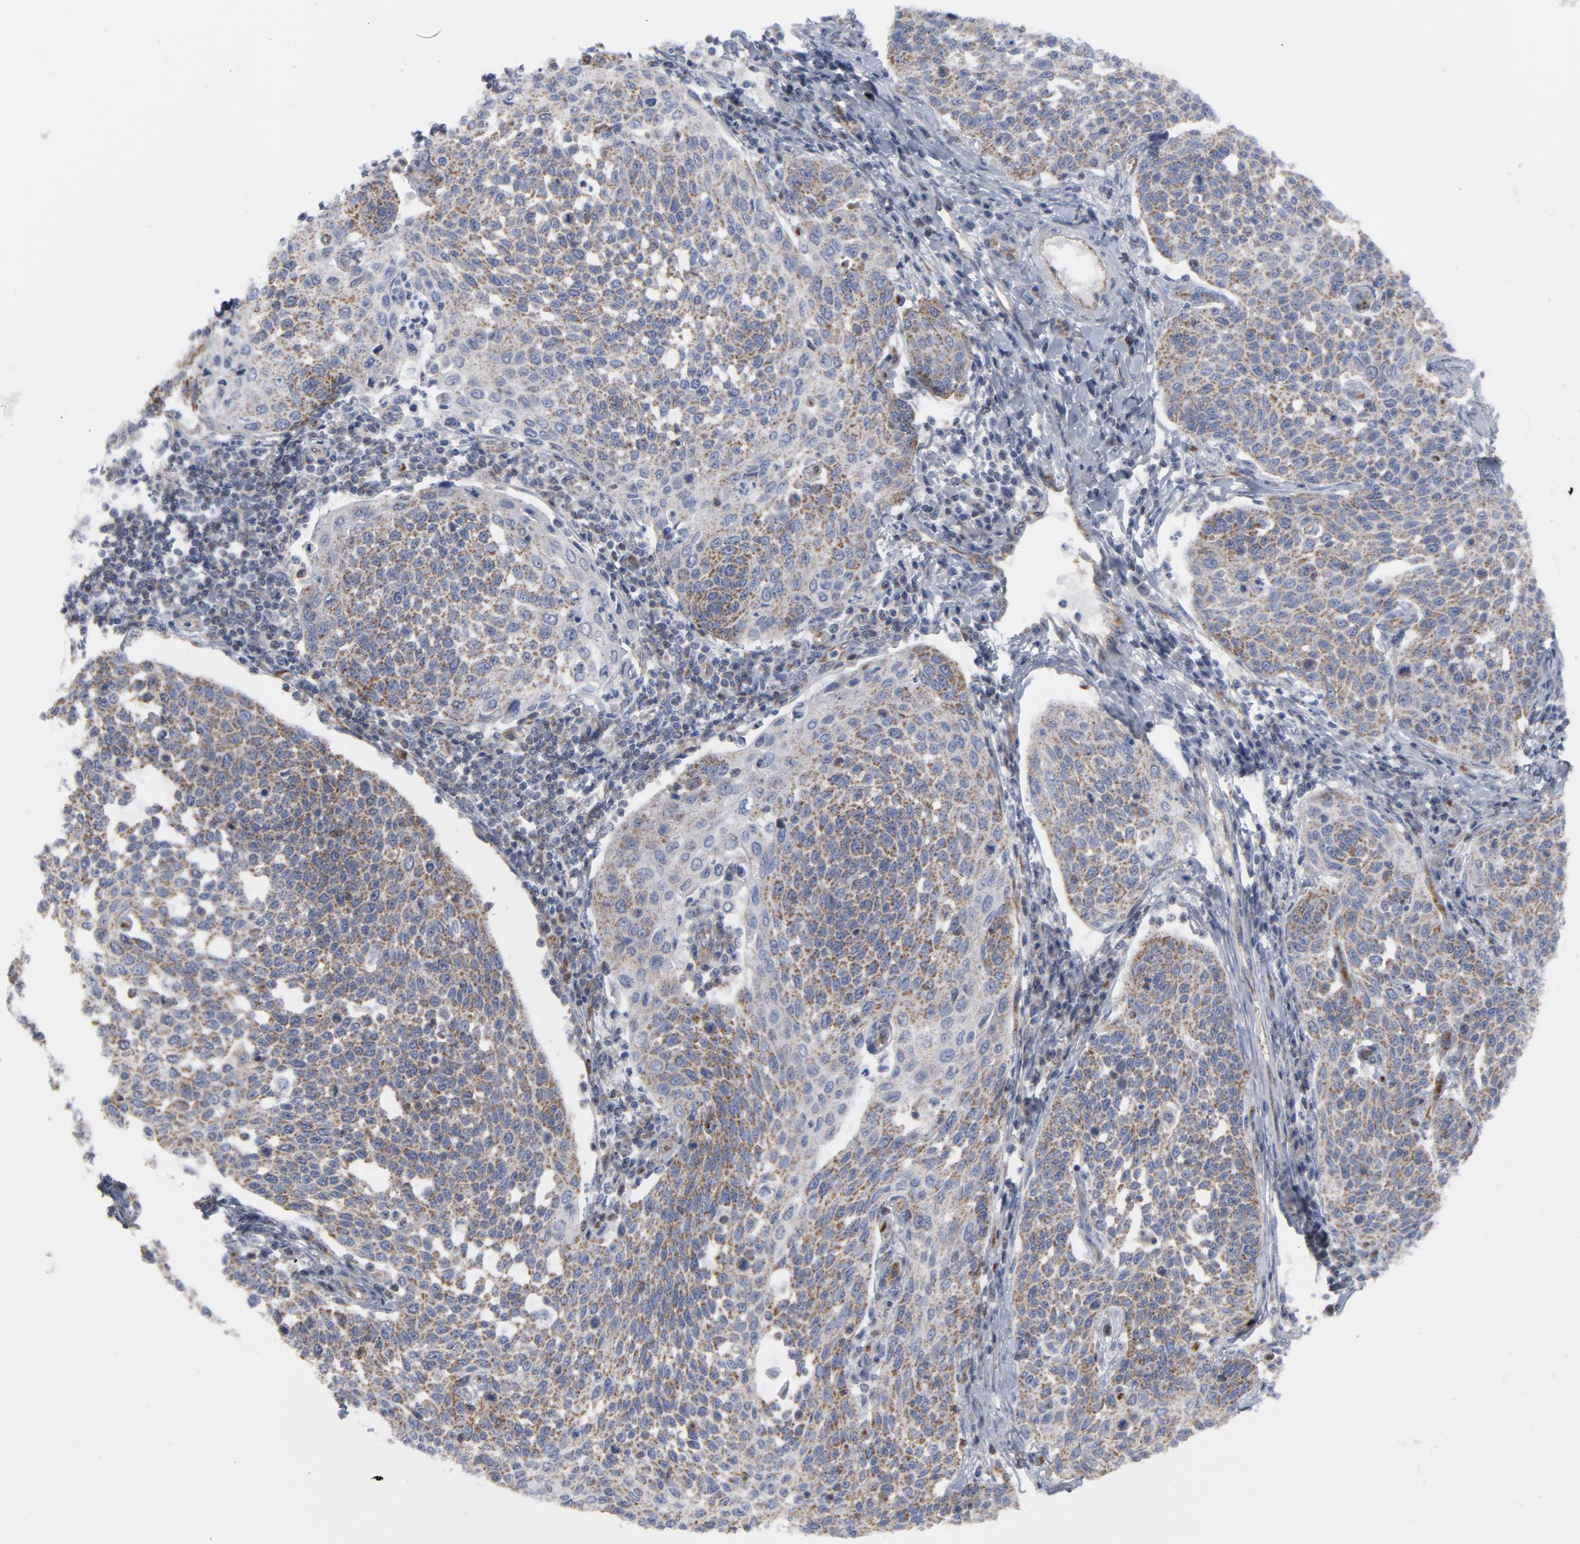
{"staining": {"intensity": "weak", "quantity": ">75%", "location": "cytoplasmic/membranous"}, "tissue": "cervical cancer", "cell_type": "Tumor cells", "image_type": "cancer", "snomed": [{"axis": "morphology", "description": "Squamous cell carcinoma, NOS"}, {"axis": "topography", "description": "Cervix"}], "caption": "Protein expression analysis of human cervical cancer (squamous cell carcinoma) reveals weak cytoplasmic/membranous positivity in approximately >75% of tumor cells. (IHC, brightfield microscopy, high magnification).", "gene": "OXA1L", "patient": {"sex": "female", "age": 34}}